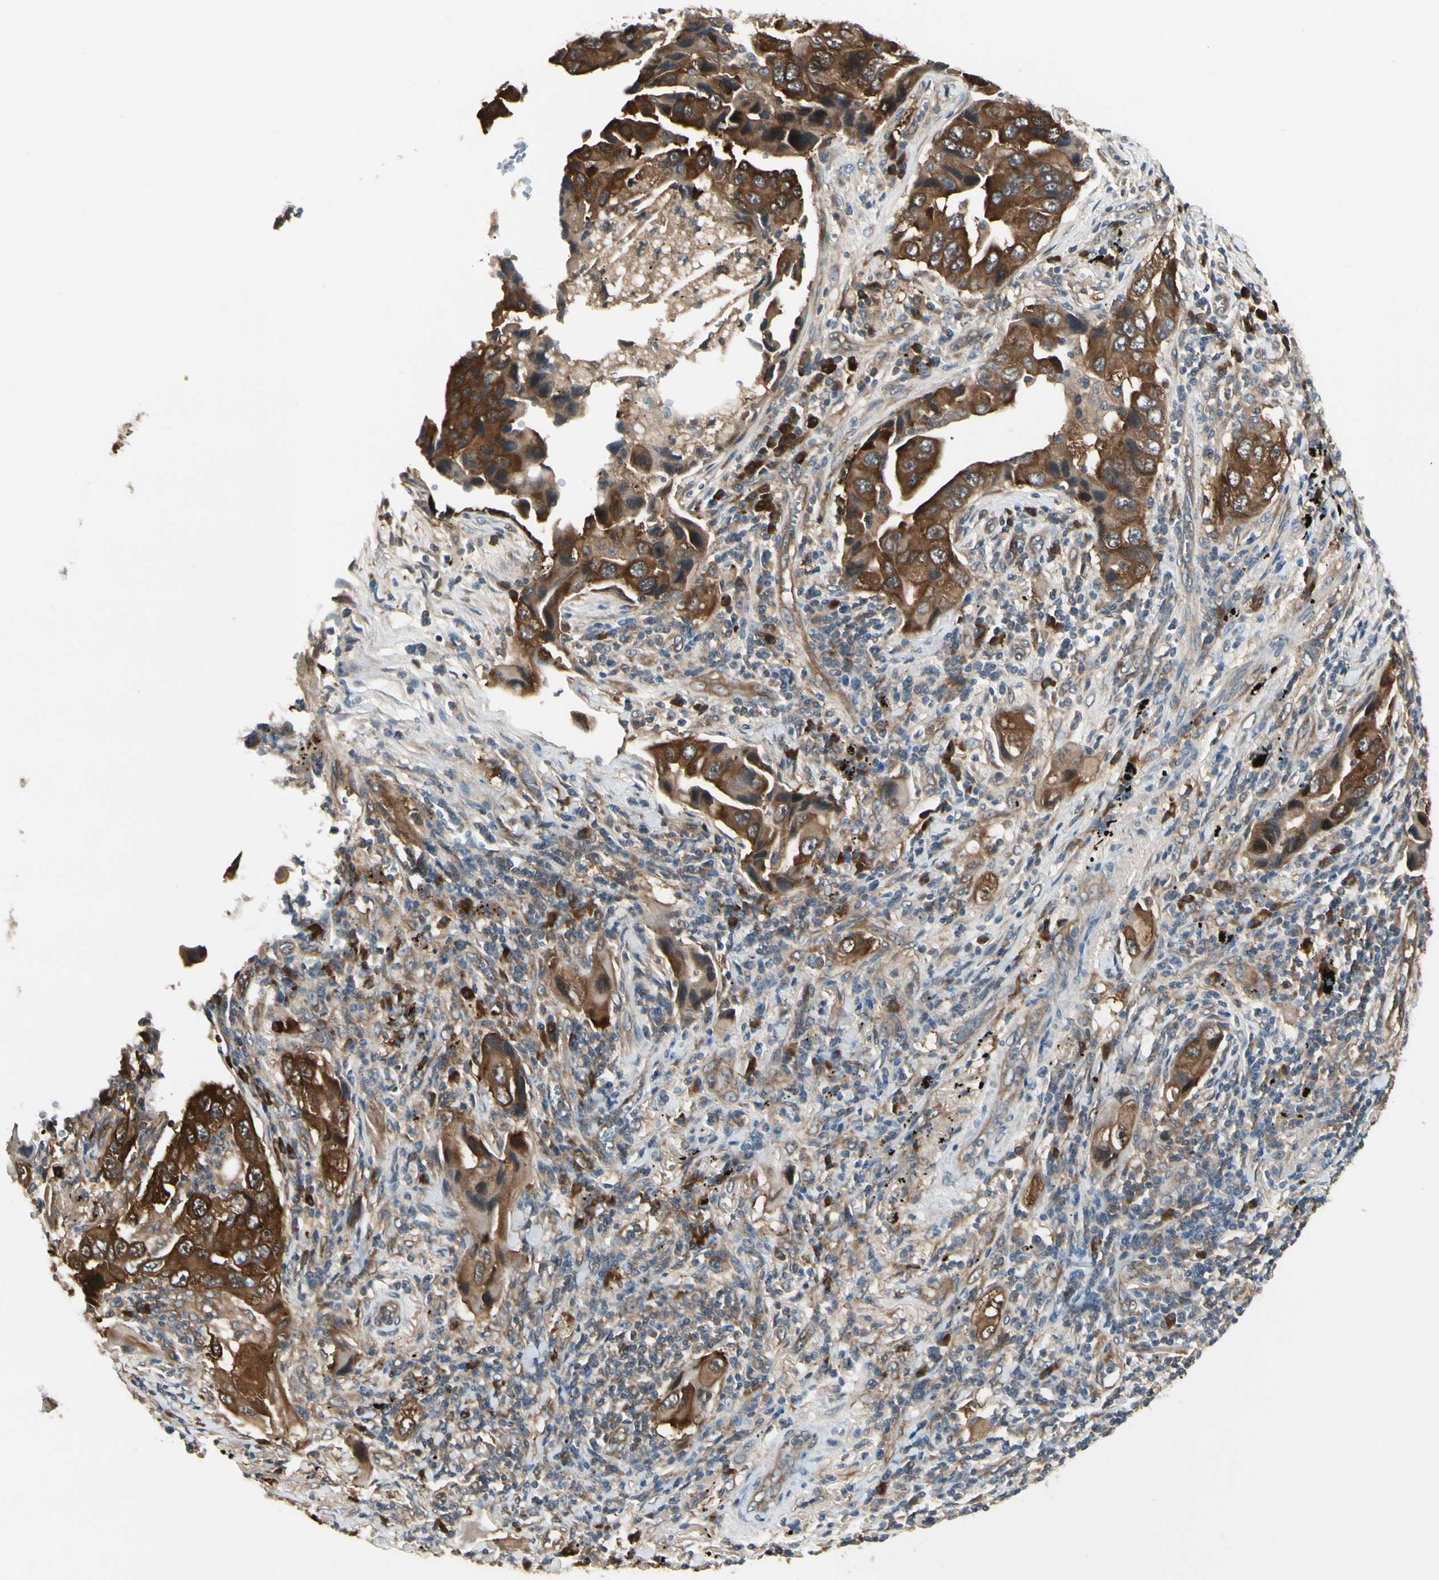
{"staining": {"intensity": "strong", "quantity": ">75%", "location": "cytoplasmic/membranous"}, "tissue": "lung cancer", "cell_type": "Tumor cells", "image_type": "cancer", "snomed": [{"axis": "morphology", "description": "Adenocarcinoma, NOS"}, {"axis": "topography", "description": "Lung"}], "caption": "Protein expression by immunohistochemistry displays strong cytoplasmic/membranous expression in about >75% of tumor cells in lung cancer (adenocarcinoma).", "gene": "NME1-NME2", "patient": {"sex": "female", "age": 65}}